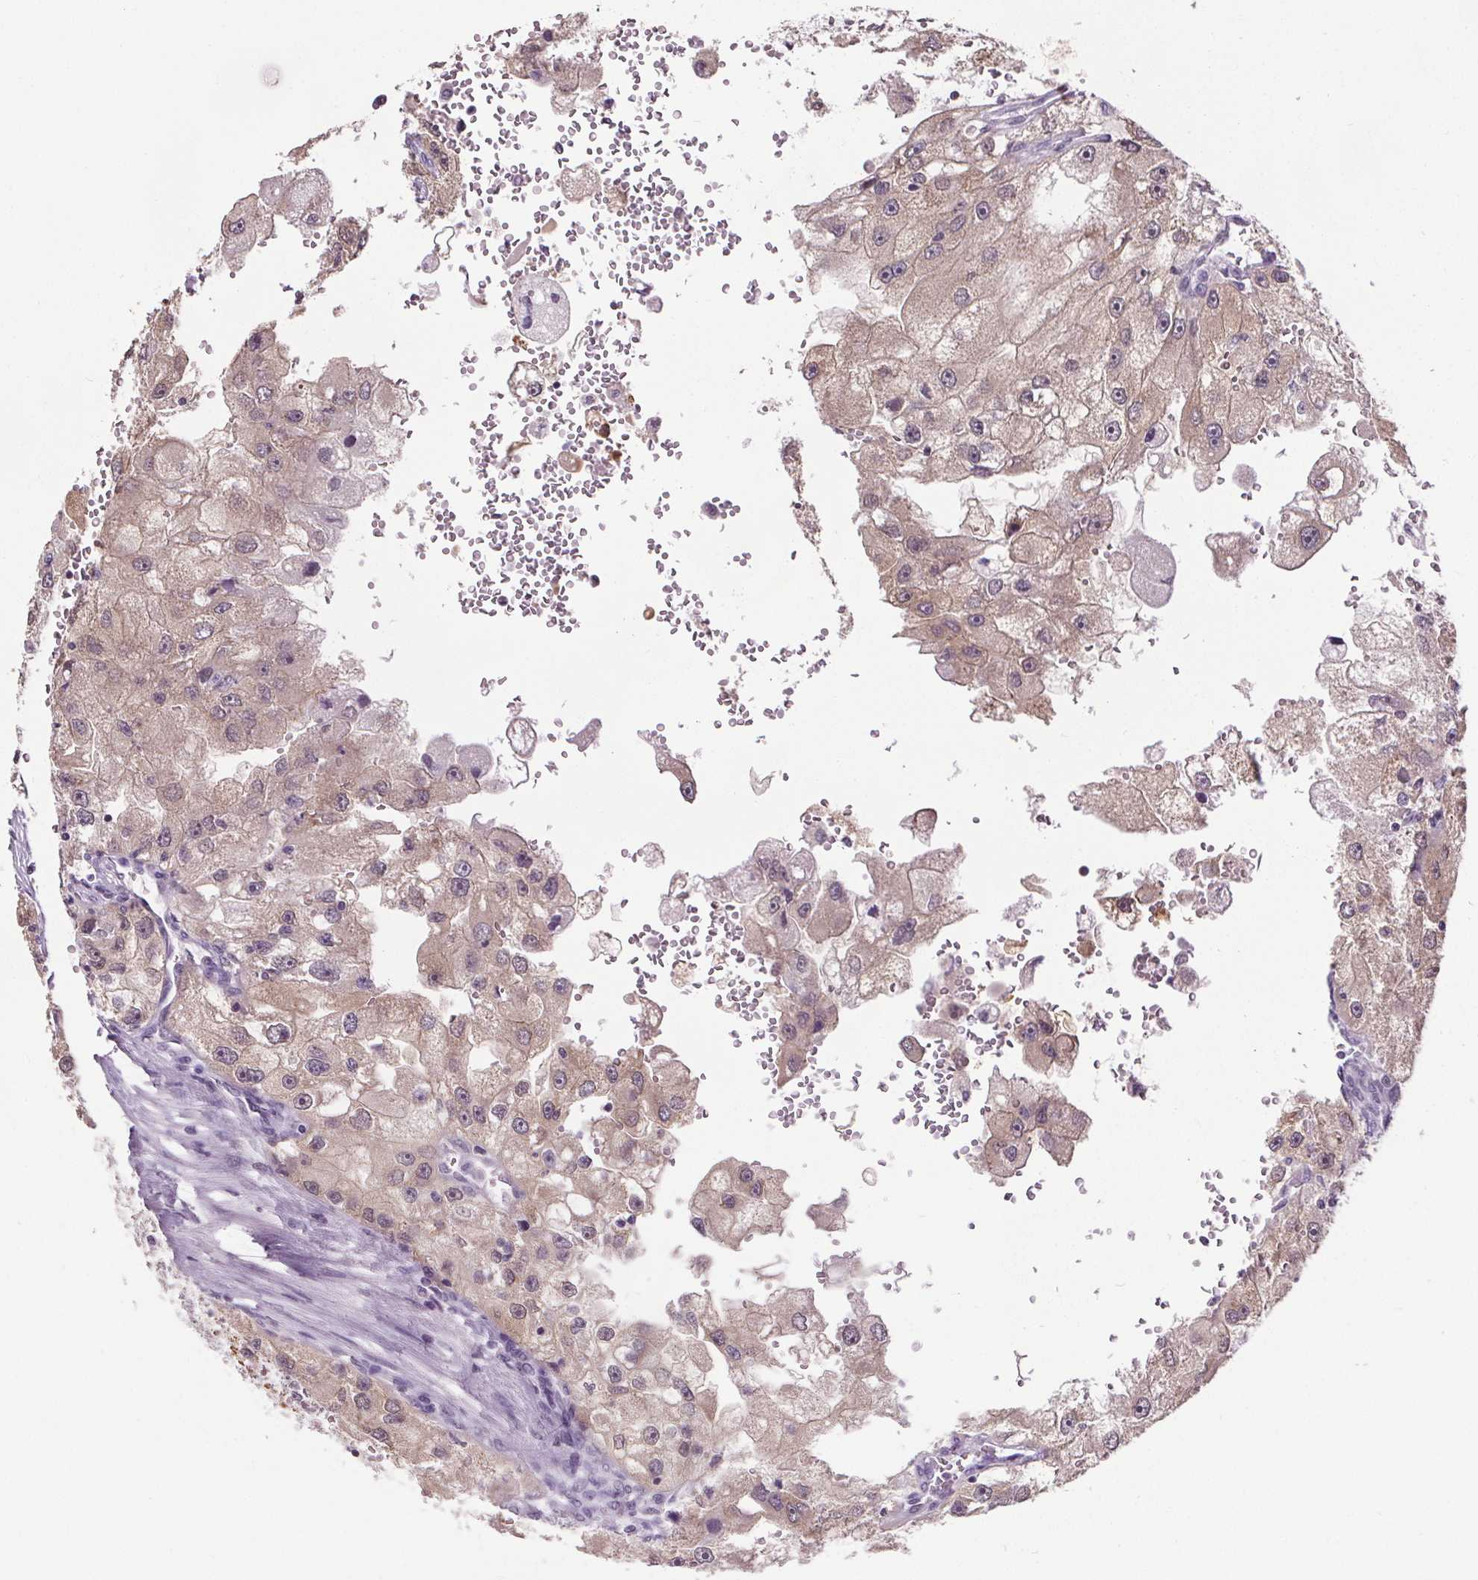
{"staining": {"intensity": "weak", "quantity": "25%-75%", "location": "cytoplasmic/membranous,nuclear"}, "tissue": "renal cancer", "cell_type": "Tumor cells", "image_type": "cancer", "snomed": [{"axis": "morphology", "description": "Adenocarcinoma, NOS"}, {"axis": "topography", "description": "Kidney"}], "caption": "Renal cancer stained with a brown dye reveals weak cytoplasmic/membranous and nuclear positive expression in about 25%-75% of tumor cells.", "gene": "SLC2A9", "patient": {"sex": "male", "age": 63}}